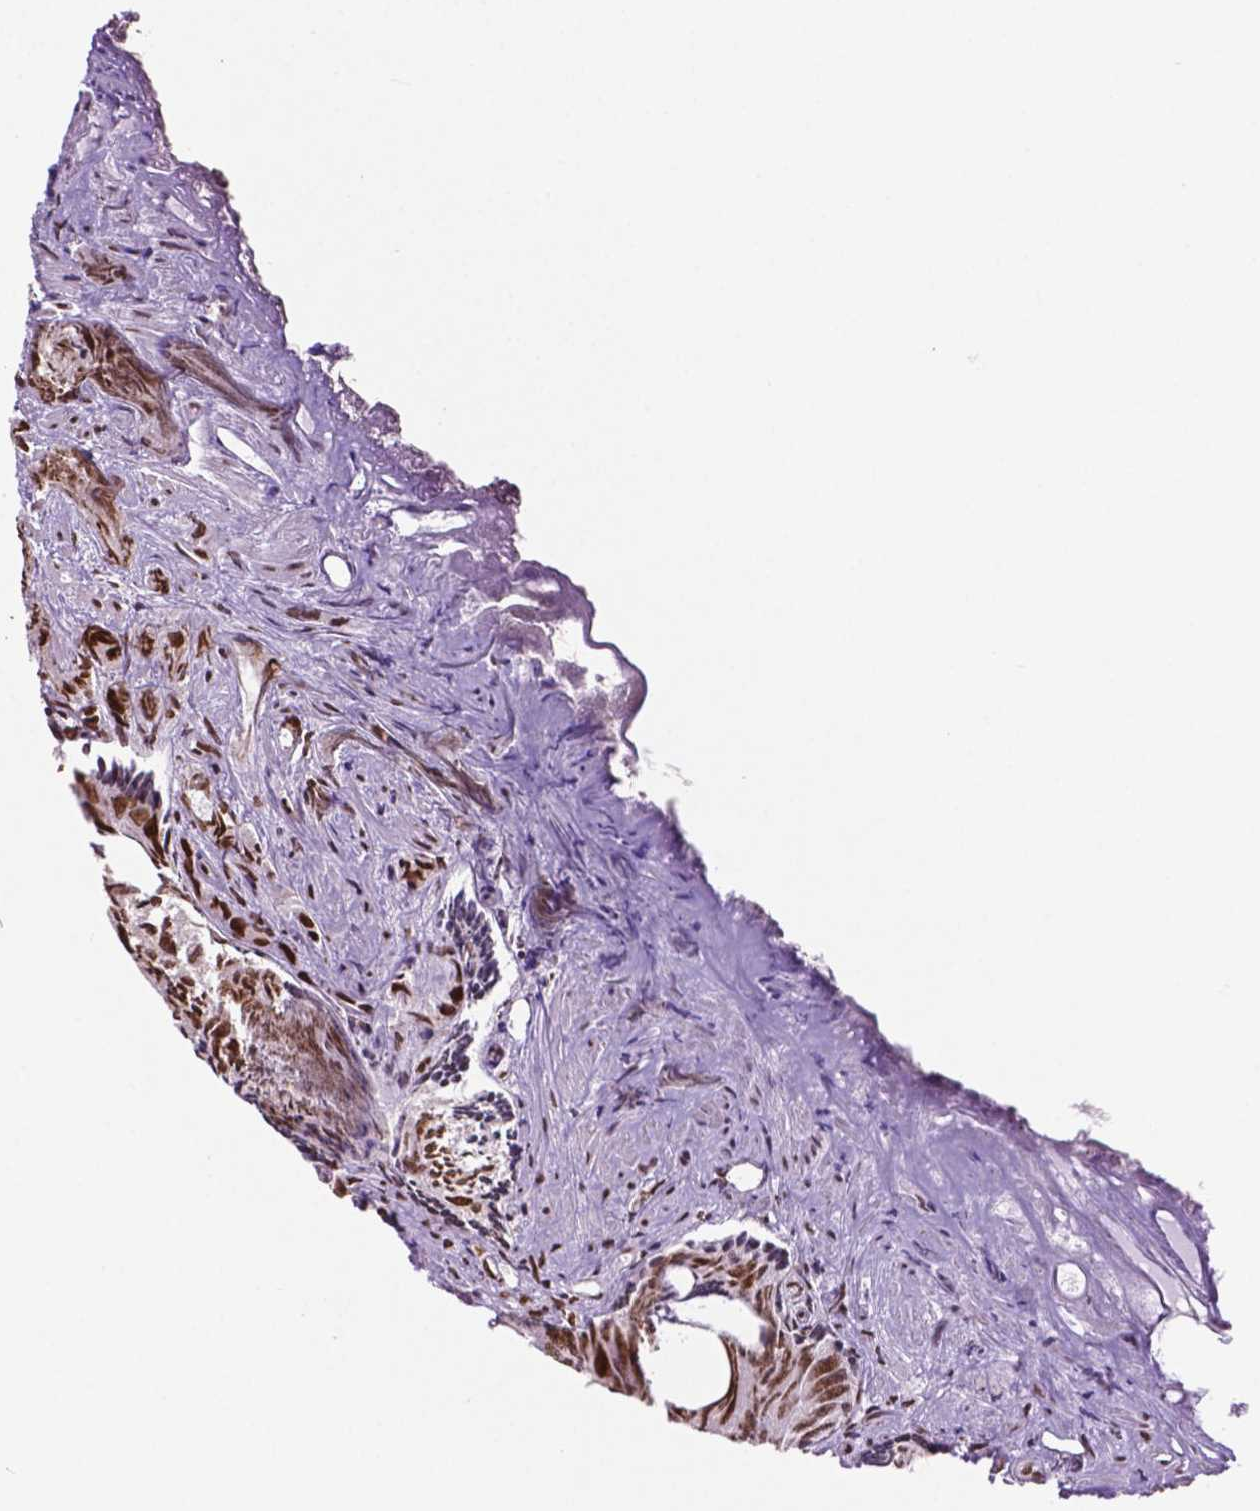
{"staining": {"intensity": "strong", "quantity": "25%-75%", "location": "nuclear"}, "tissue": "prostate cancer", "cell_type": "Tumor cells", "image_type": "cancer", "snomed": [{"axis": "morphology", "description": "Adenocarcinoma, High grade"}, {"axis": "topography", "description": "Prostate"}], "caption": "Prostate cancer stained with a brown dye exhibits strong nuclear positive expression in approximately 25%-75% of tumor cells.", "gene": "MLH1", "patient": {"sex": "male", "age": 58}}